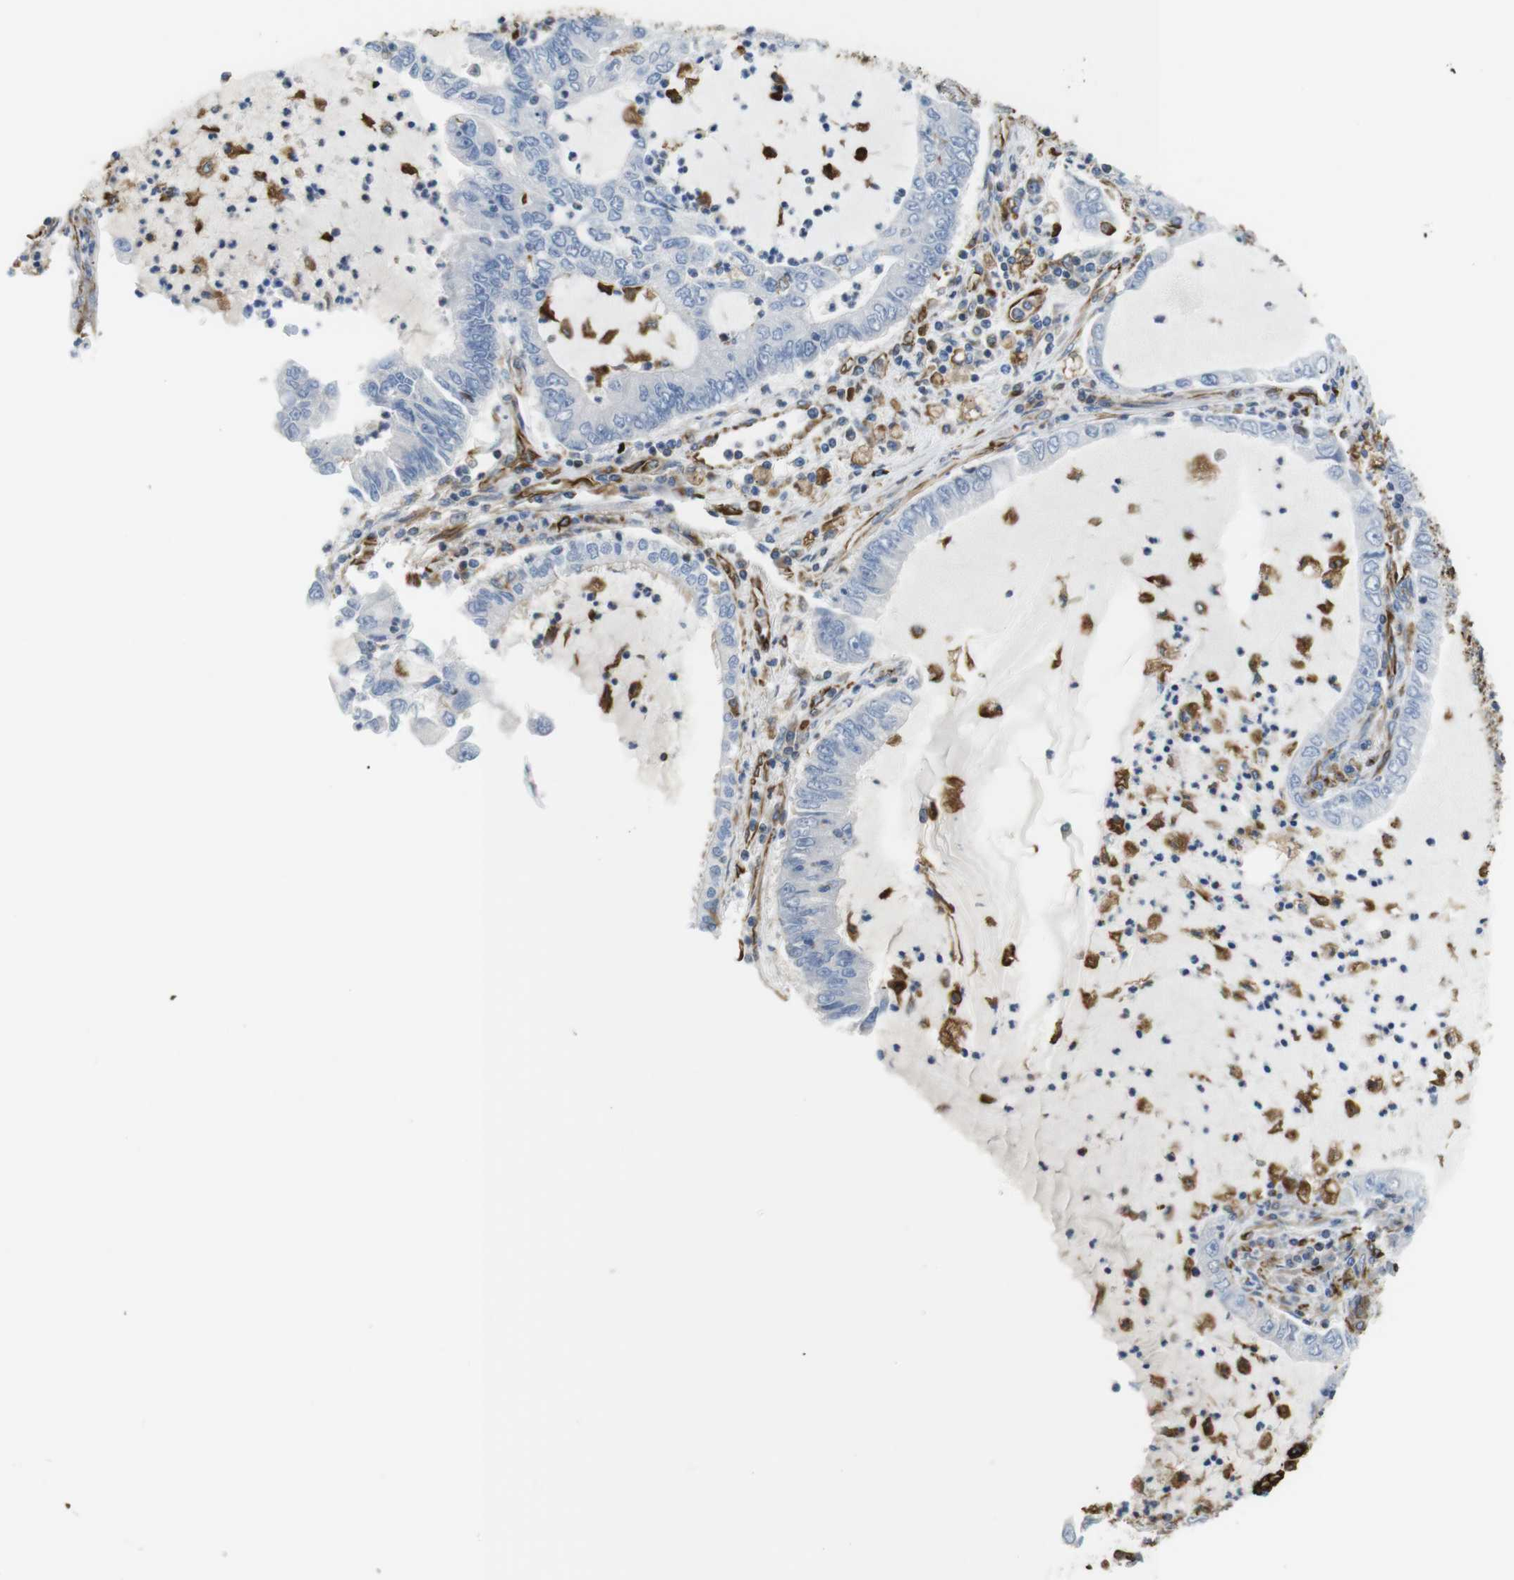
{"staining": {"intensity": "negative", "quantity": "none", "location": "none"}, "tissue": "lung cancer", "cell_type": "Tumor cells", "image_type": "cancer", "snomed": [{"axis": "morphology", "description": "Adenocarcinoma, NOS"}, {"axis": "topography", "description": "Lung"}], "caption": "IHC photomicrograph of human adenocarcinoma (lung) stained for a protein (brown), which reveals no positivity in tumor cells. (Brightfield microscopy of DAB immunohistochemistry at high magnification).", "gene": "RALGPS1", "patient": {"sex": "female", "age": 51}}